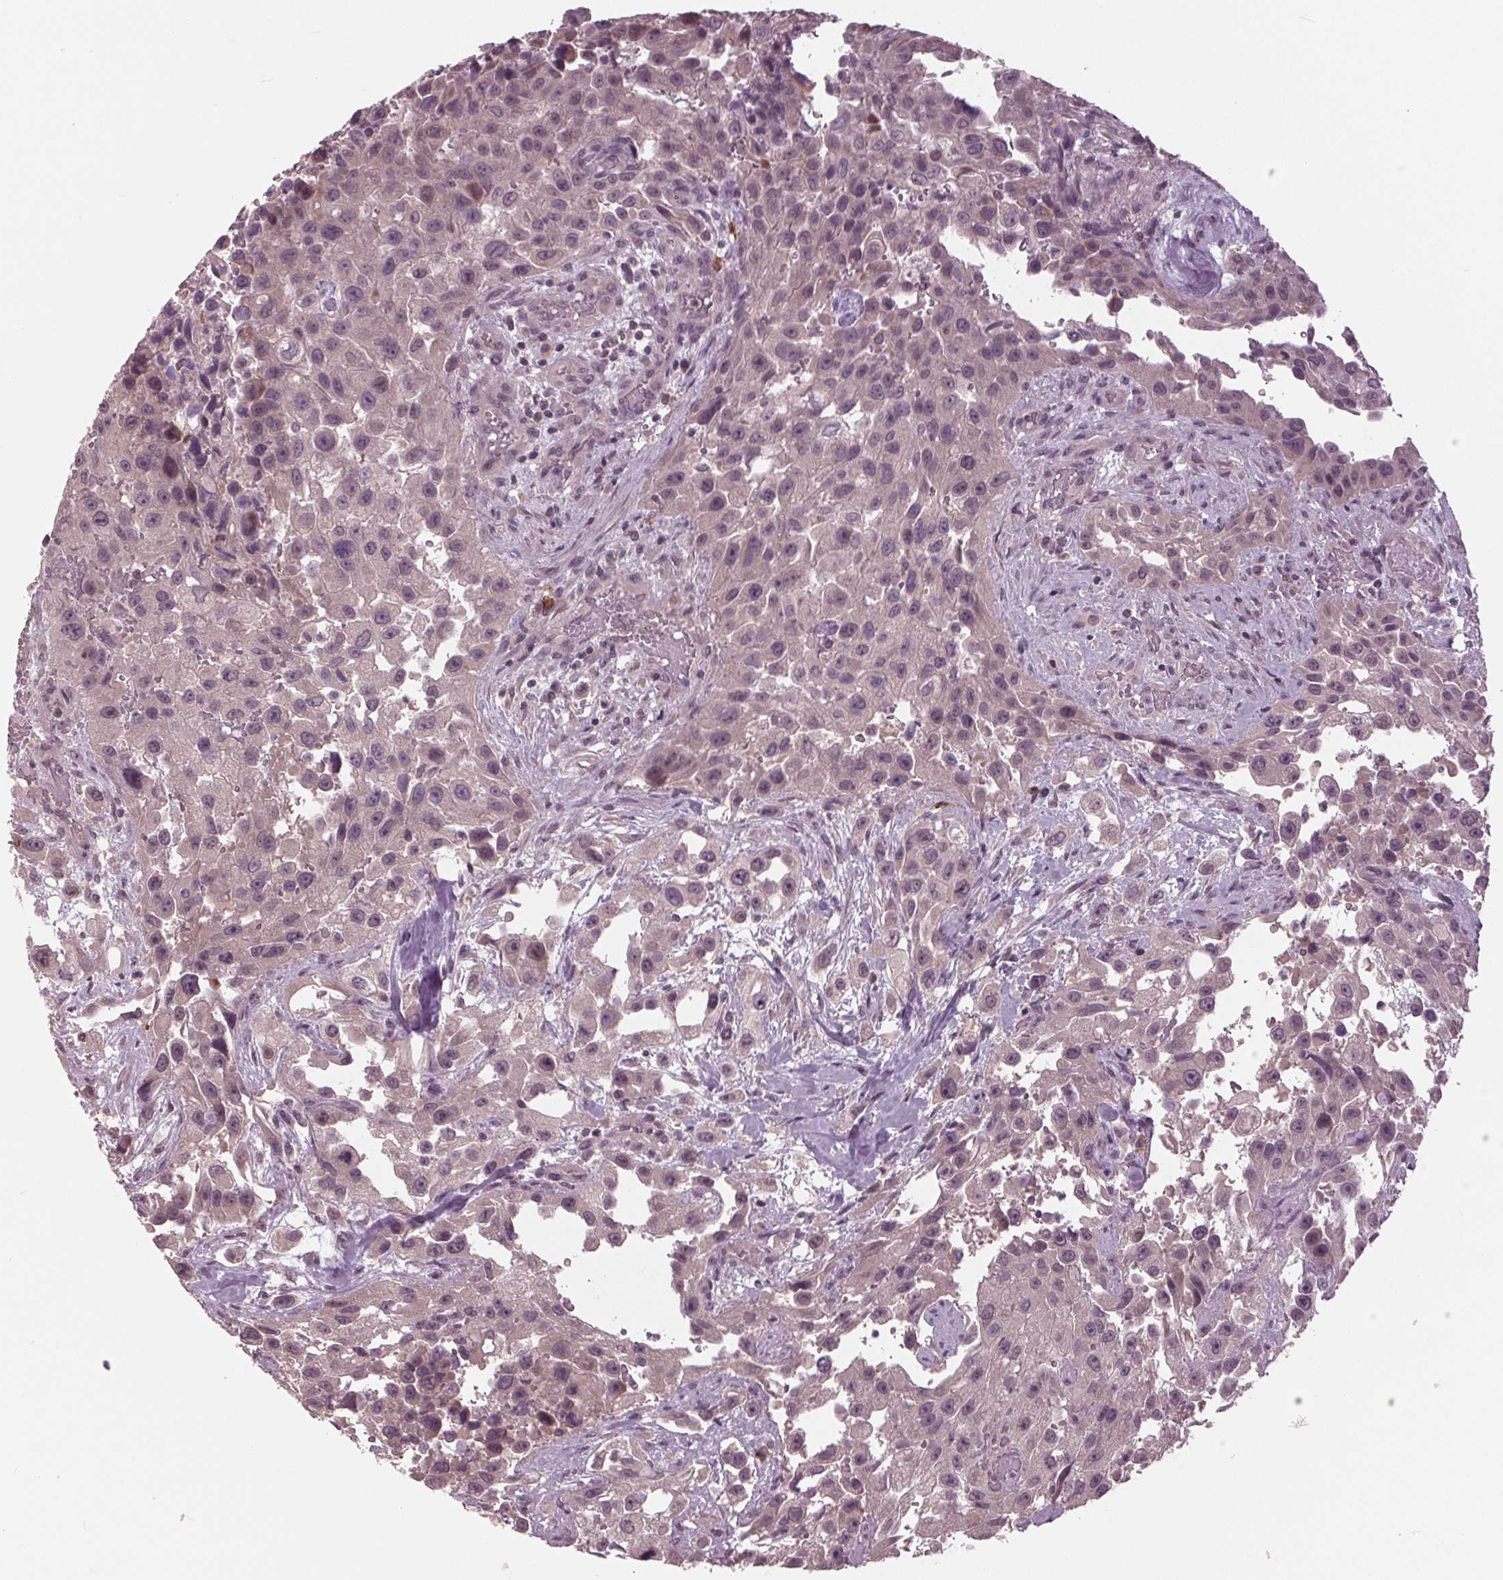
{"staining": {"intensity": "negative", "quantity": "none", "location": "none"}, "tissue": "urothelial cancer", "cell_type": "Tumor cells", "image_type": "cancer", "snomed": [{"axis": "morphology", "description": "Urothelial carcinoma, High grade"}, {"axis": "topography", "description": "Urinary bladder"}], "caption": "IHC image of human urothelial cancer stained for a protein (brown), which reveals no positivity in tumor cells.", "gene": "SIGLEC6", "patient": {"sex": "male", "age": 79}}